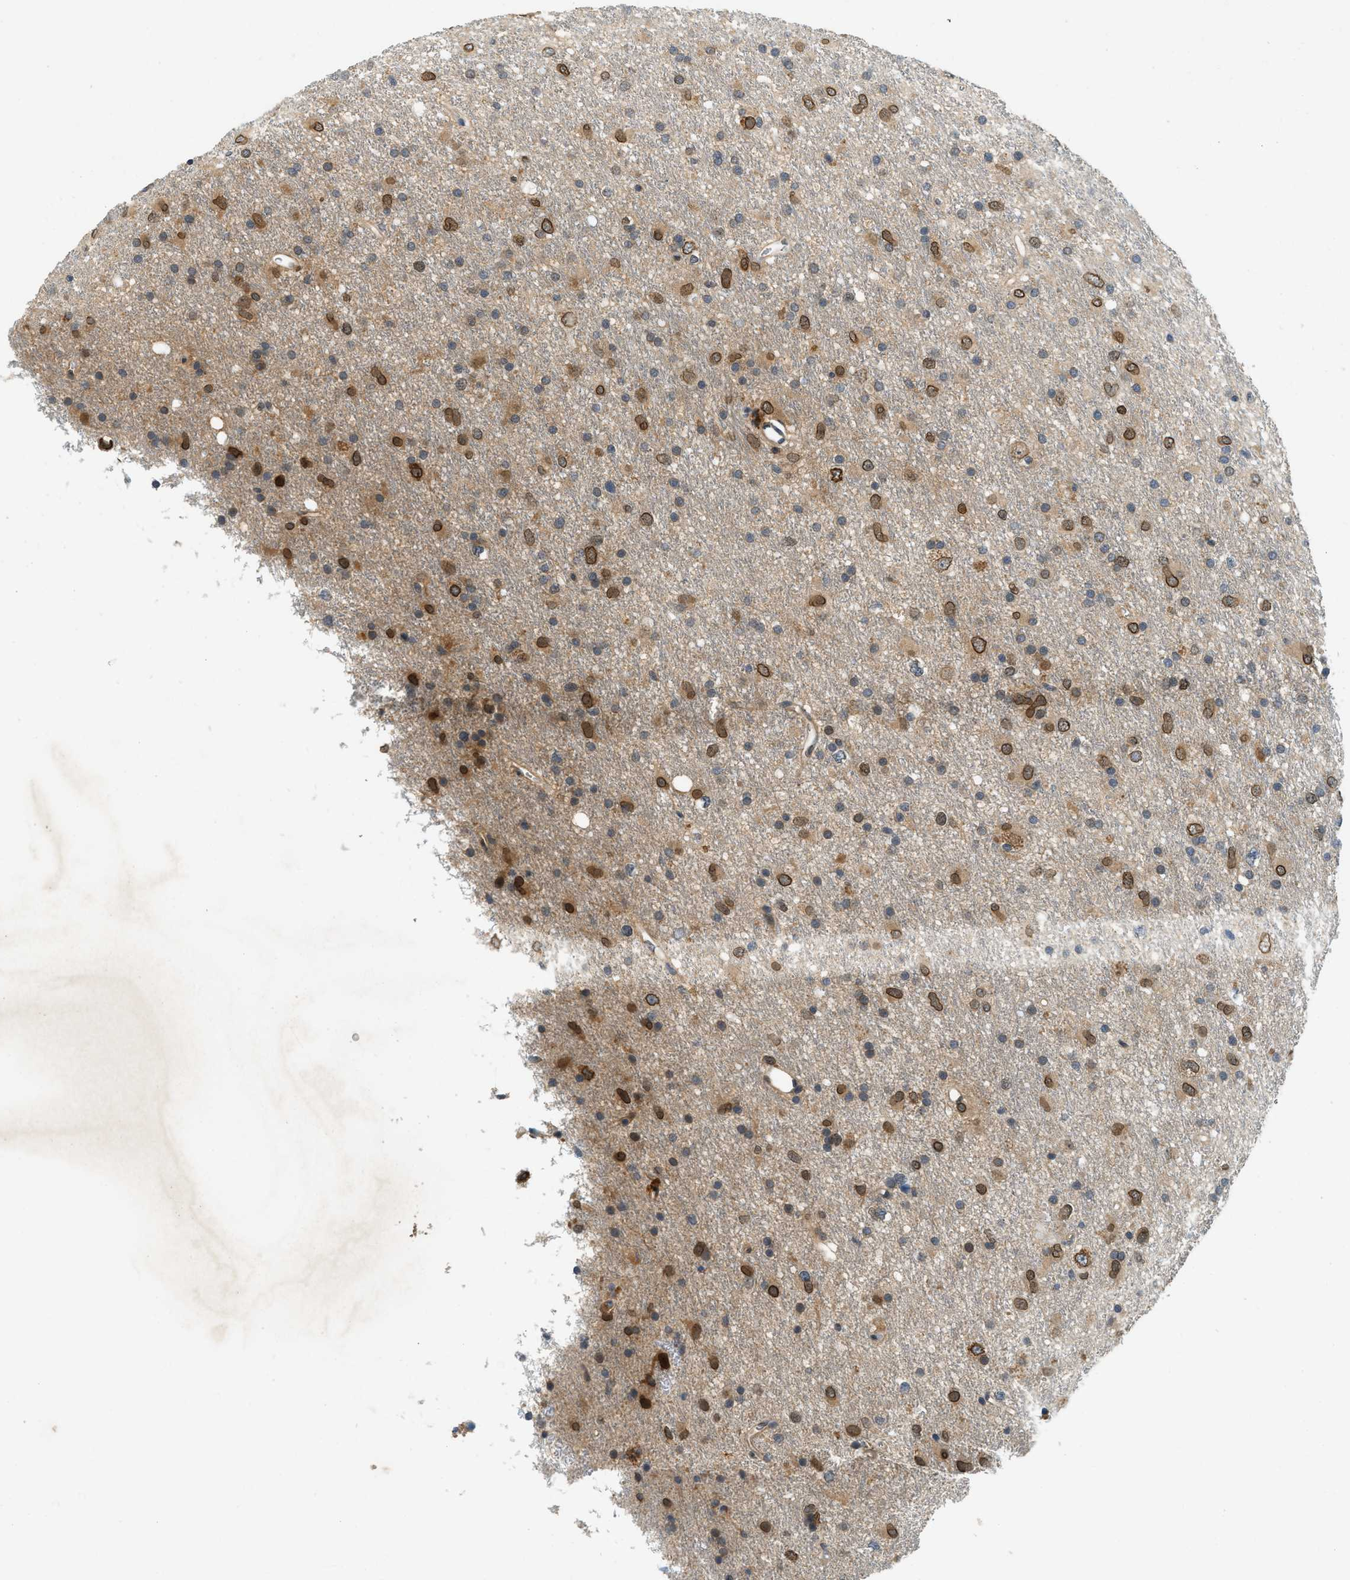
{"staining": {"intensity": "strong", "quantity": ">75%", "location": "cytoplasmic/membranous,nuclear"}, "tissue": "glioma", "cell_type": "Tumor cells", "image_type": "cancer", "snomed": [{"axis": "morphology", "description": "Glioma, malignant, Low grade"}, {"axis": "topography", "description": "Brain"}], "caption": "Strong cytoplasmic/membranous and nuclear expression is seen in approximately >75% of tumor cells in malignant glioma (low-grade).", "gene": "GMPPB", "patient": {"sex": "male", "age": 77}}